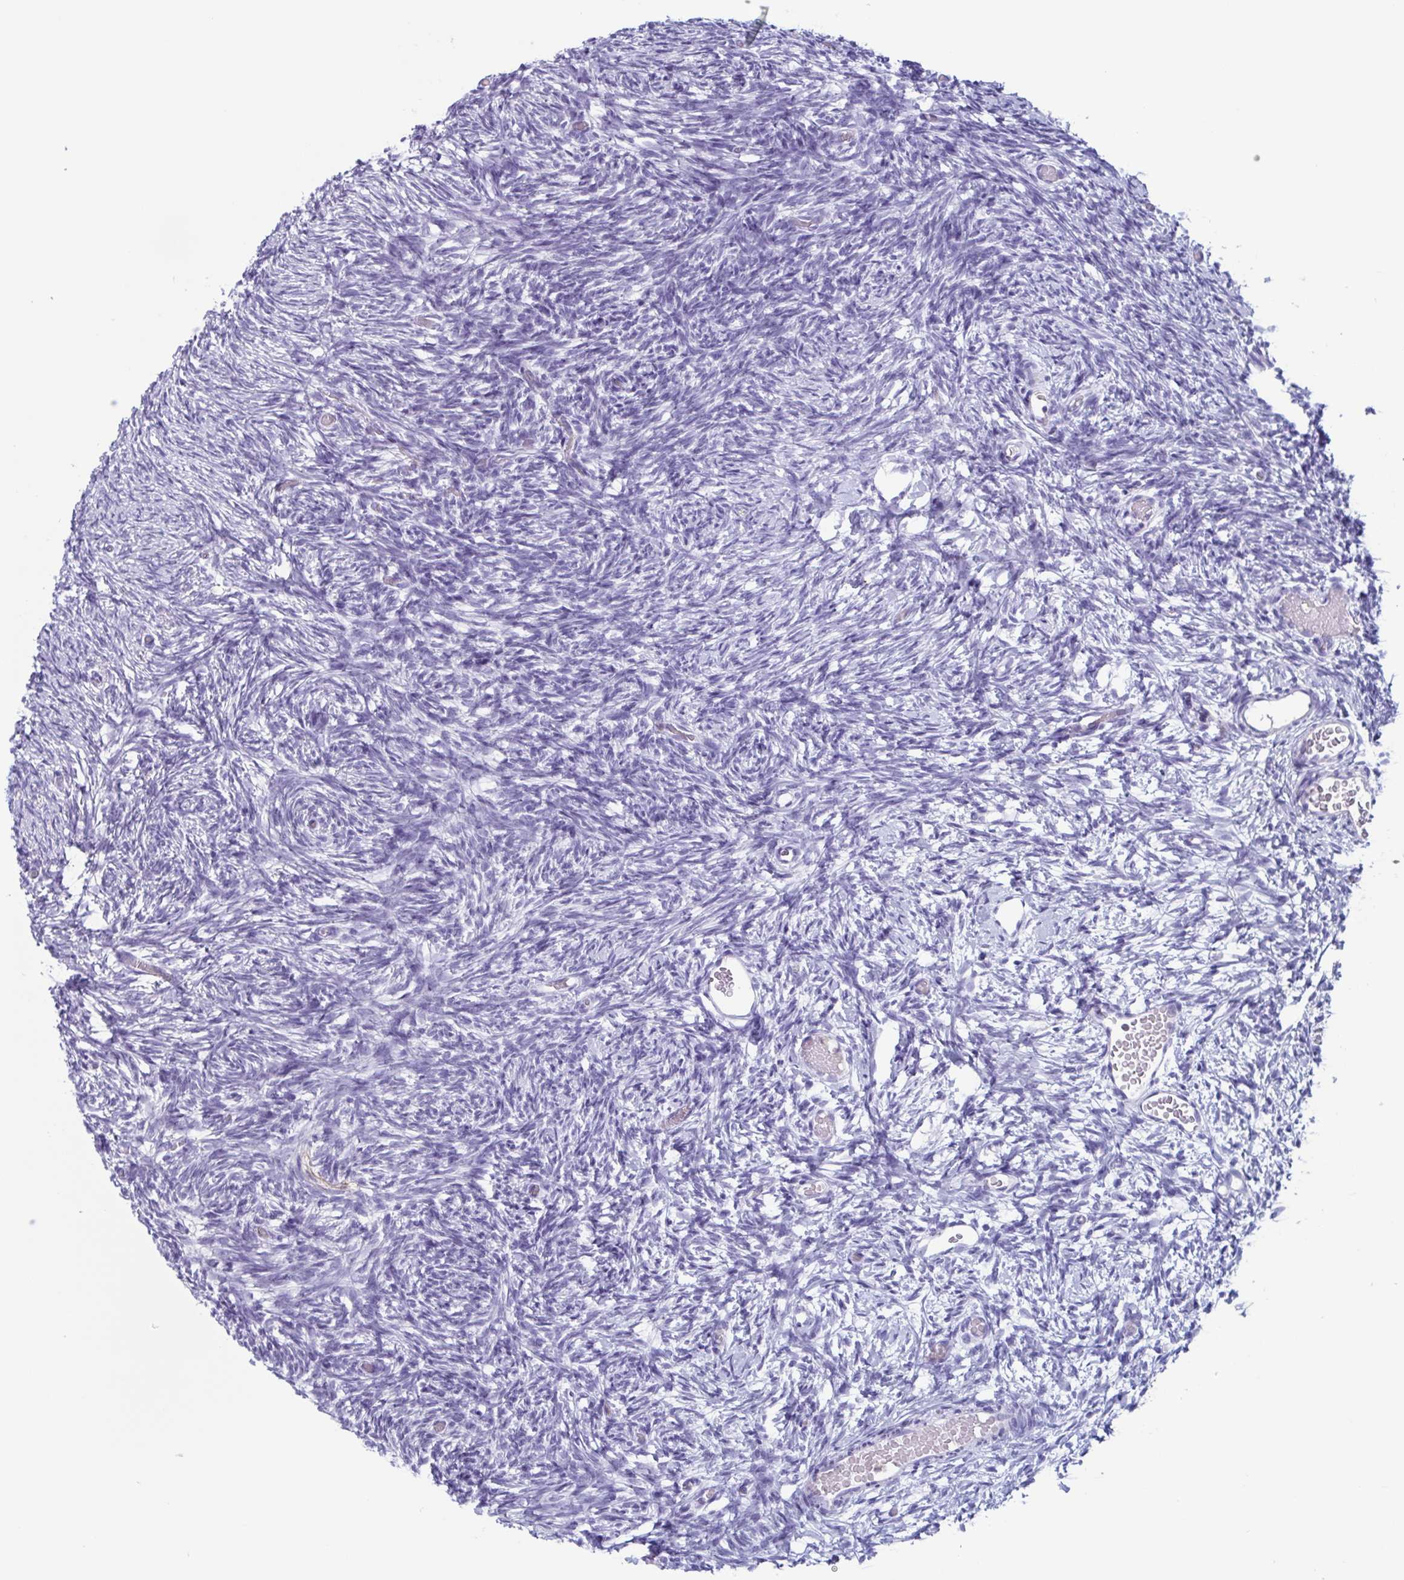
{"staining": {"intensity": "negative", "quantity": "none", "location": "none"}, "tissue": "ovary", "cell_type": "Follicle cells", "image_type": "normal", "snomed": [{"axis": "morphology", "description": "Normal tissue, NOS"}, {"axis": "topography", "description": "Ovary"}], "caption": "The IHC histopathology image has no significant positivity in follicle cells of ovary. The staining was performed using DAB (3,3'-diaminobenzidine) to visualize the protein expression in brown, while the nuclei were stained in blue with hematoxylin (Magnification: 20x).", "gene": "BPI", "patient": {"sex": "female", "age": 39}}